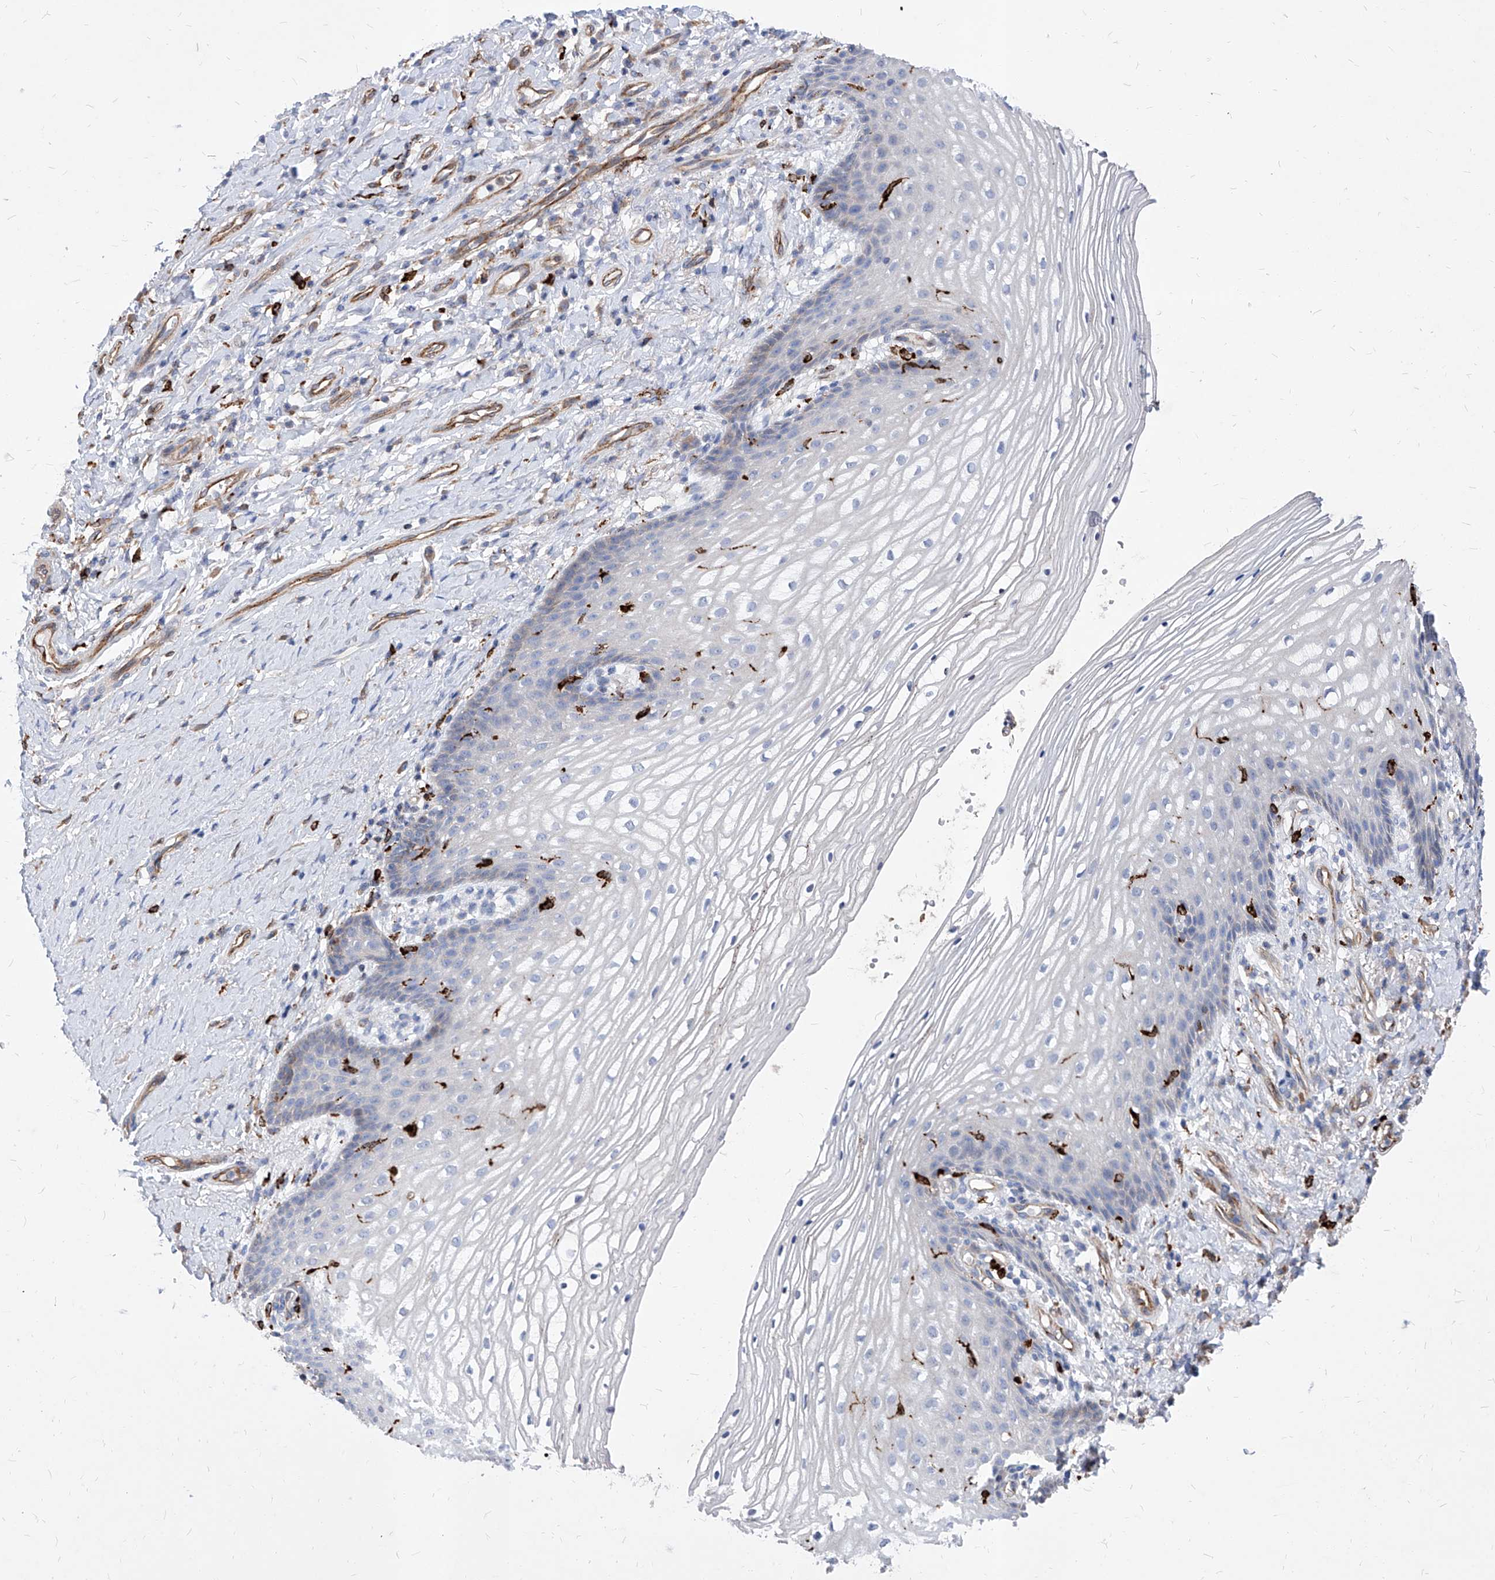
{"staining": {"intensity": "negative", "quantity": "none", "location": "none"}, "tissue": "vagina", "cell_type": "Squamous epithelial cells", "image_type": "normal", "snomed": [{"axis": "morphology", "description": "Normal tissue, NOS"}, {"axis": "topography", "description": "Vagina"}], "caption": "Immunohistochemistry histopathology image of unremarkable vagina stained for a protein (brown), which shows no expression in squamous epithelial cells. Brightfield microscopy of immunohistochemistry (IHC) stained with DAB (brown) and hematoxylin (blue), captured at high magnification.", "gene": "UBOX5", "patient": {"sex": "female", "age": 60}}